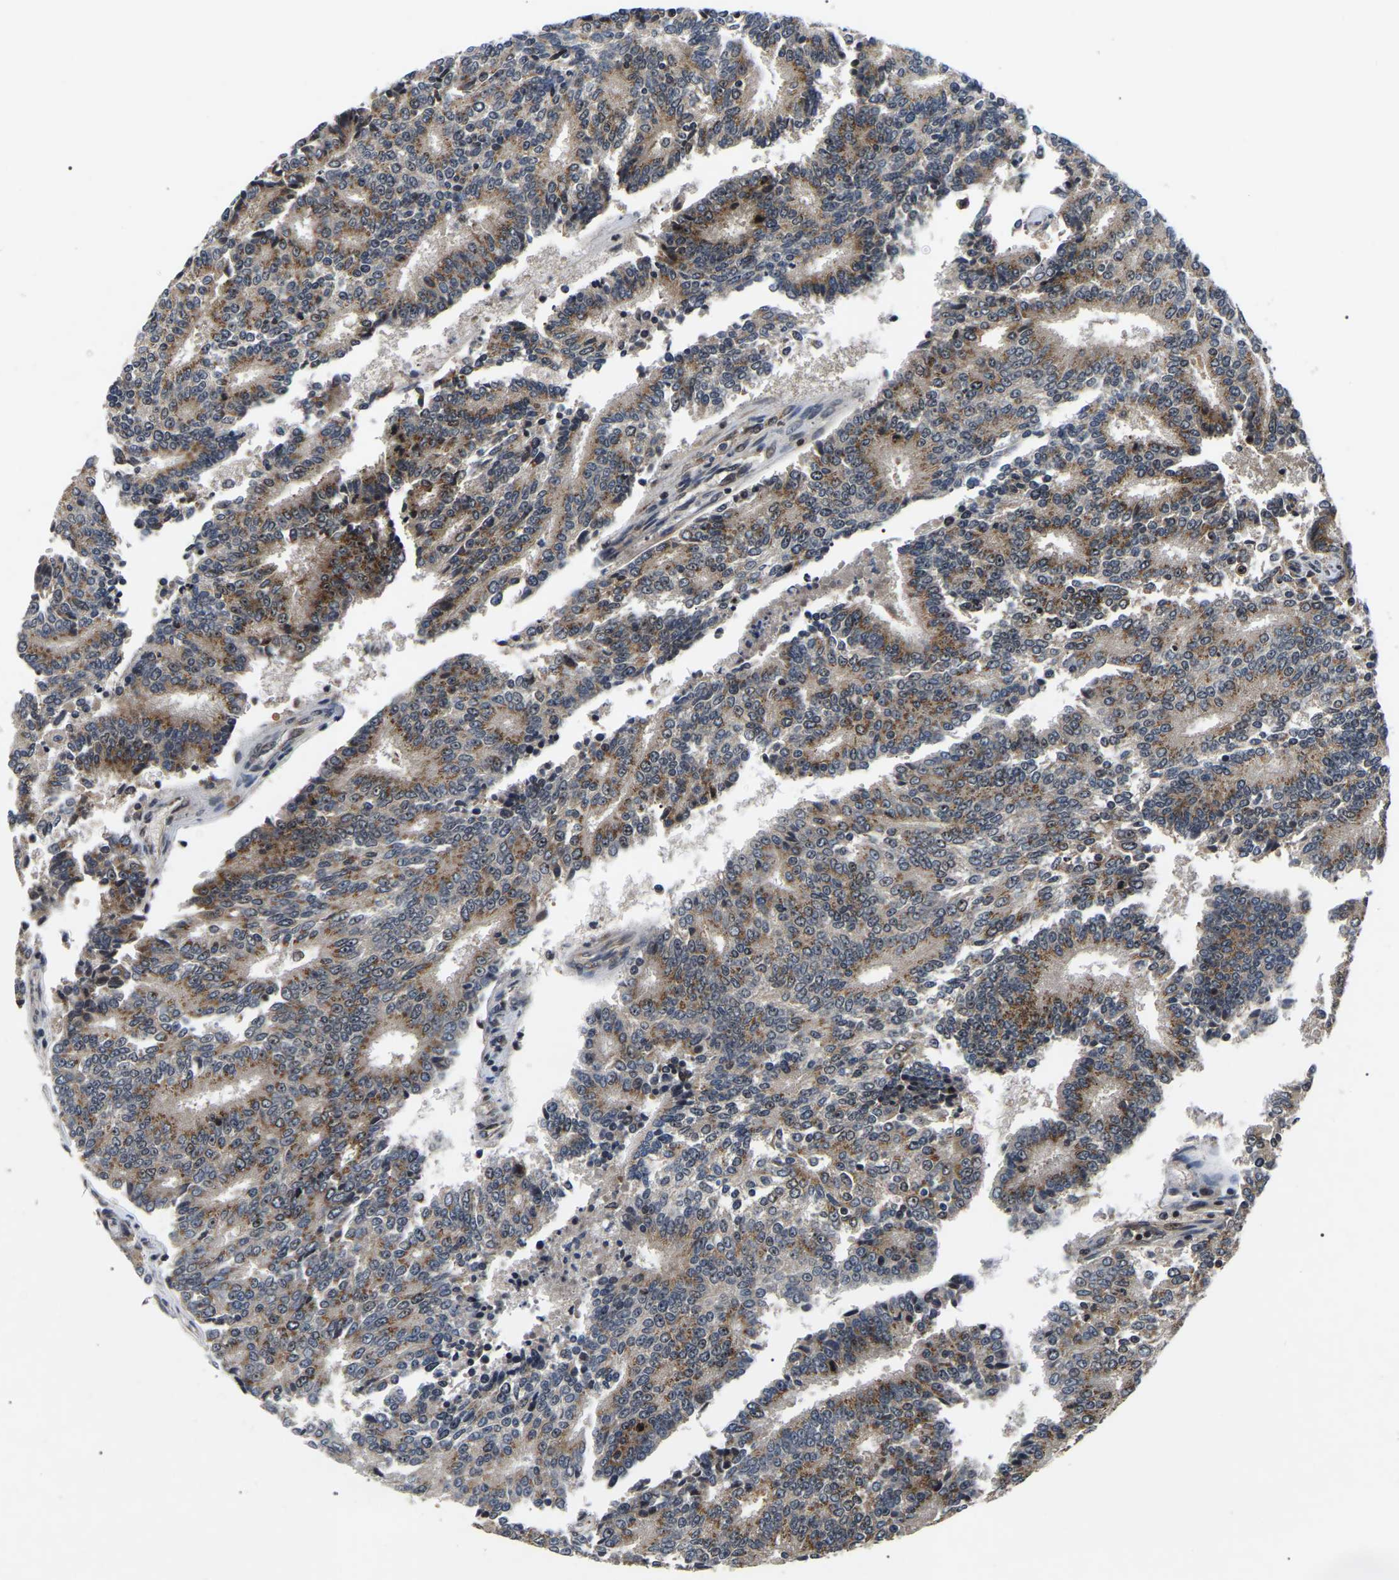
{"staining": {"intensity": "moderate", "quantity": ">75%", "location": "cytoplasmic/membranous"}, "tissue": "prostate cancer", "cell_type": "Tumor cells", "image_type": "cancer", "snomed": [{"axis": "morphology", "description": "Normal tissue, NOS"}, {"axis": "morphology", "description": "Adenocarcinoma, High grade"}, {"axis": "topography", "description": "Prostate"}, {"axis": "topography", "description": "Seminal veicle"}], "caption": "Immunohistochemical staining of human prostate cancer displays medium levels of moderate cytoplasmic/membranous positivity in approximately >75% of tumor cells.", "gene": "RBM28", "patient": {"sex": "male", "age": 55}}